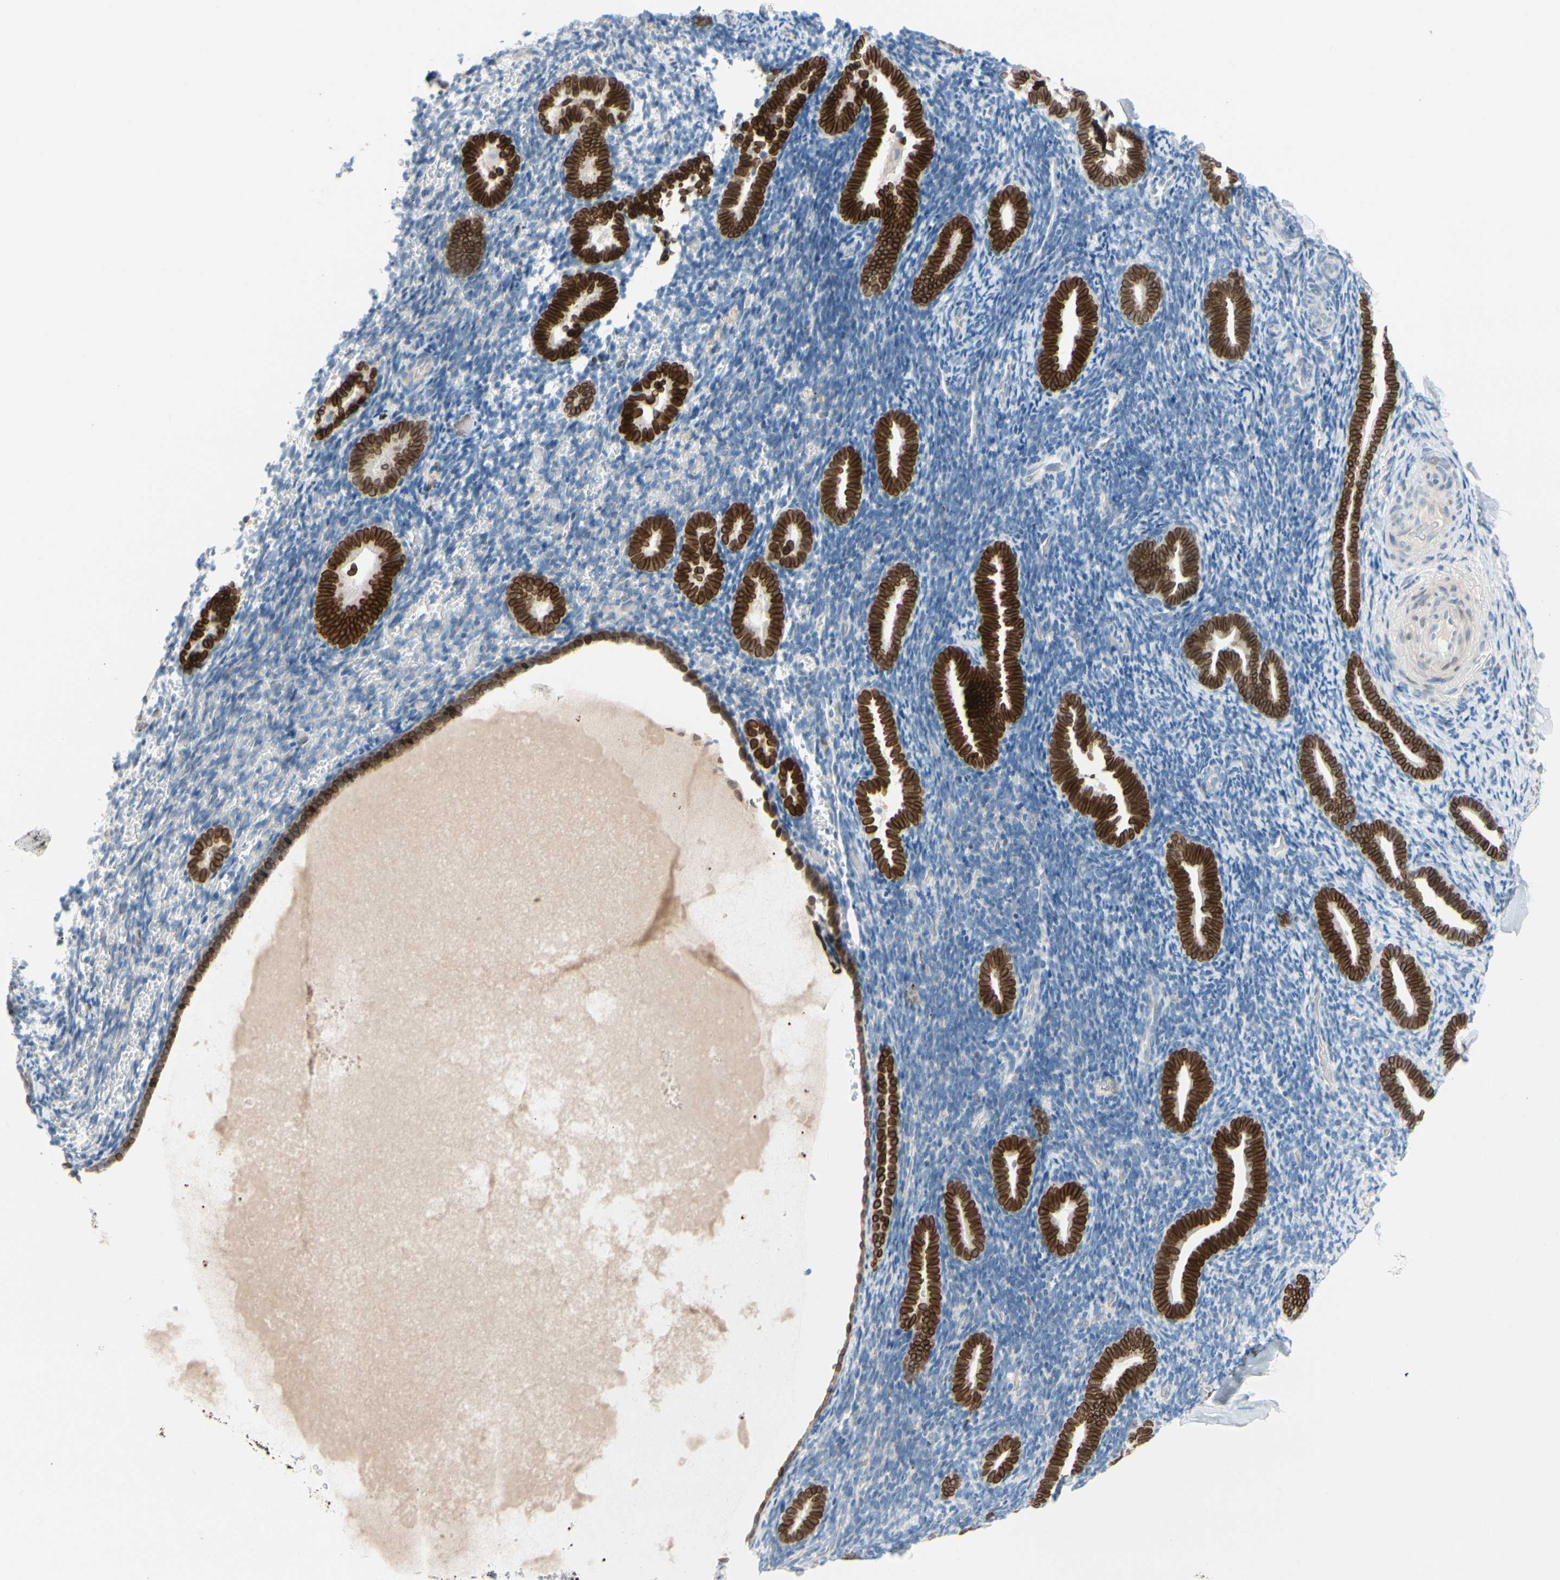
{"staining": {"intensity": "negative", "quantity": "none", "location": "none"}, "tissue": "endometrium", "cell_type": "Cells in endometrial stroma", "image_type": "normal", "snomed": [{"axis": "morphology", "description": "Normal tissue, NOS"}, {"axis": "topography", "description": "Endometrium"}], "caption": "Image shows no significant protein staining in cells in endometrial stroma of normal endometrium.", "gene": "ZNF132", "patient": {"sex": "female", "age": 51}}